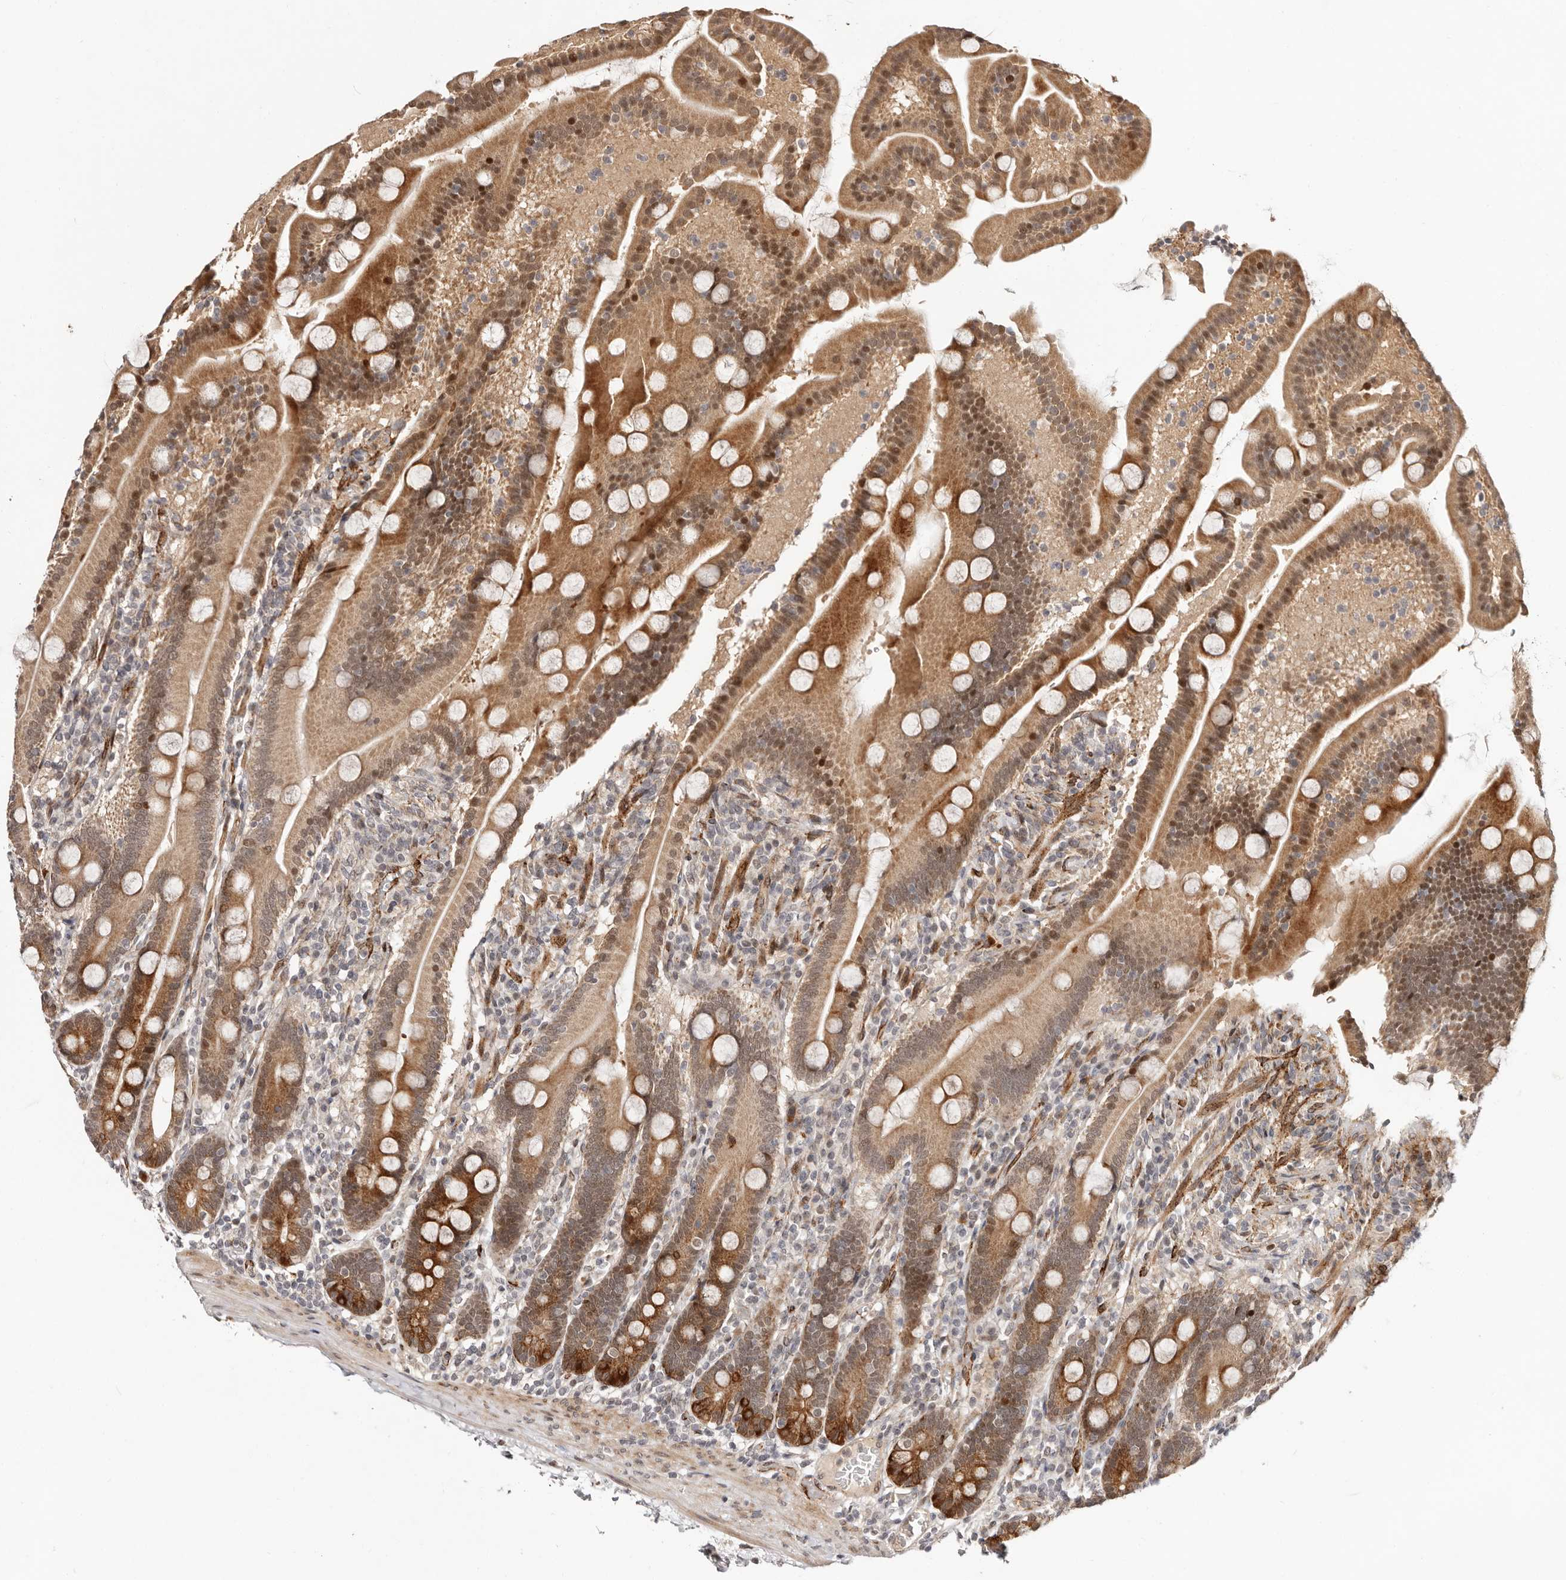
{"staining": {"intensity": "strong", "quantity": ">75%", "location": "cytoplasmic/membranous"}, "tissue": "duodenum", "cell_type": "Glandular cells", "image_type": "normal", "snomed": [{"axis": "morphology", "description": "Normal tissue, NOS"}, {"axis": "topography", "description": "Duodenum"}], "caption": "Immunohistochemistry (DAB (3,3'-diaminobenzidine)) staining of benign human duodenum demonstrates strong cytoplasmic/membranous protein staining in about >75% of glandular cells. The protein is shown in brown color, while the nuclei are stained blue.", "gene": "BCL2L15", "patient": {"sex": "male", "age": 55}}